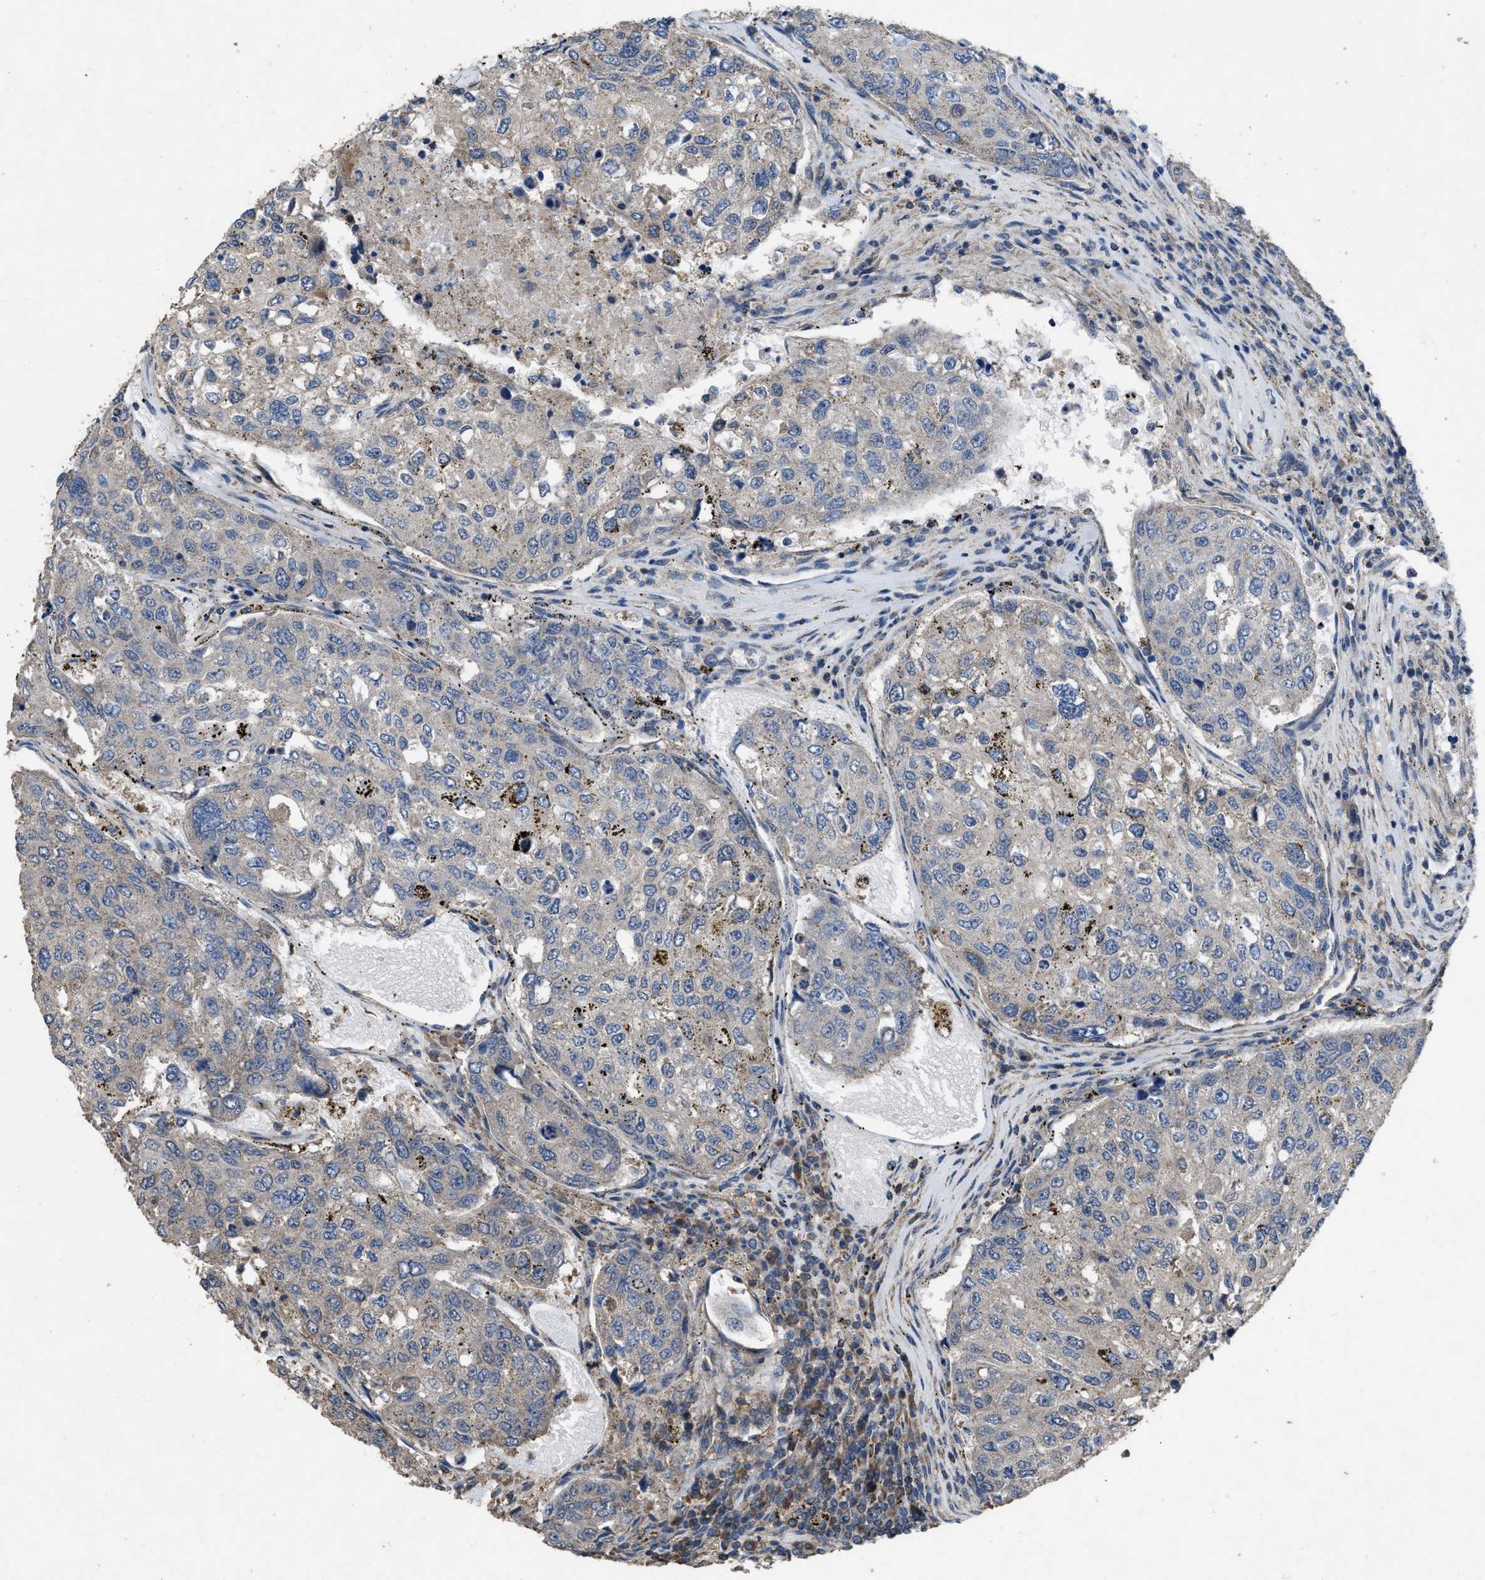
{"staining": {"intensity": "weak", "quantity": "<25%", "location": "cytoplasmic/membranous"}, "tissue": "urothelial cancer", "cell_type": "Tumor cells", "image_type": "cancer", "snomed": [{"axis": "morphology", "description": "Urothelial carcinoma, High grade"}, {"axis": "topography", "description": "Lymph node"}, {"axis": "topography", "description": "Urinary bladder"}], "caption": "There is no significant staining in tumor cells of urothelial cancer.", "gene": "ARL6", "patient": {"sex": "male", "age": 51}}